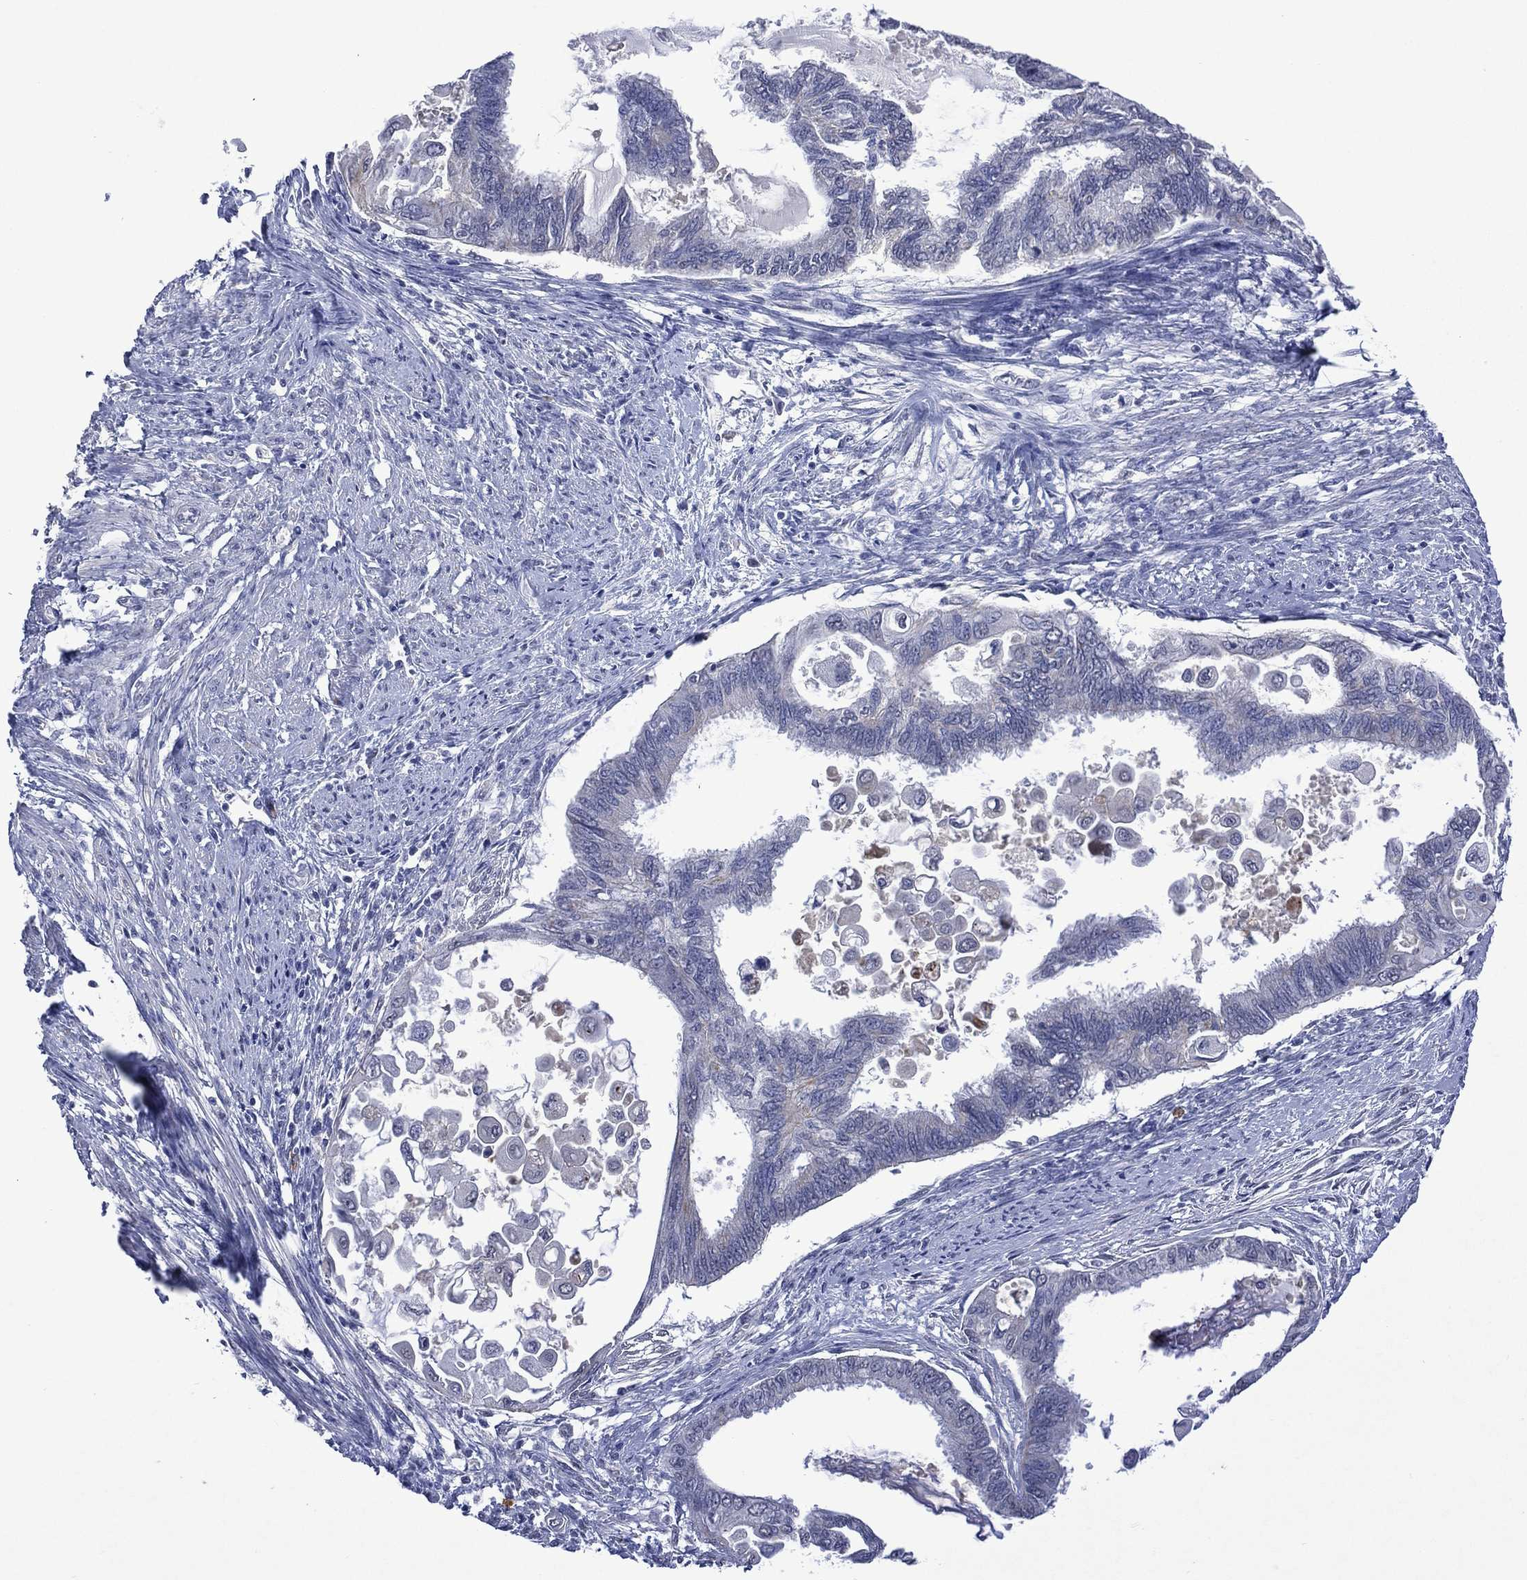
{"staining": {"intensity": "negative", "quantity": "none", "location": "none"}, "tissue": "endometrial cancer", "cell_type": "Tumor cells", "image_type": "cancer", "snomed": [{"axis": "morphology", "description": "Adenocarcinoma, NOS"}, {"axis": "topography", "description": "Endometrium"}], "caption": "The image shows no significant staining in tumor cells of endometrial cancer.", "gene": "ASB10", "patient": {"sex": "female", "age": 86}}